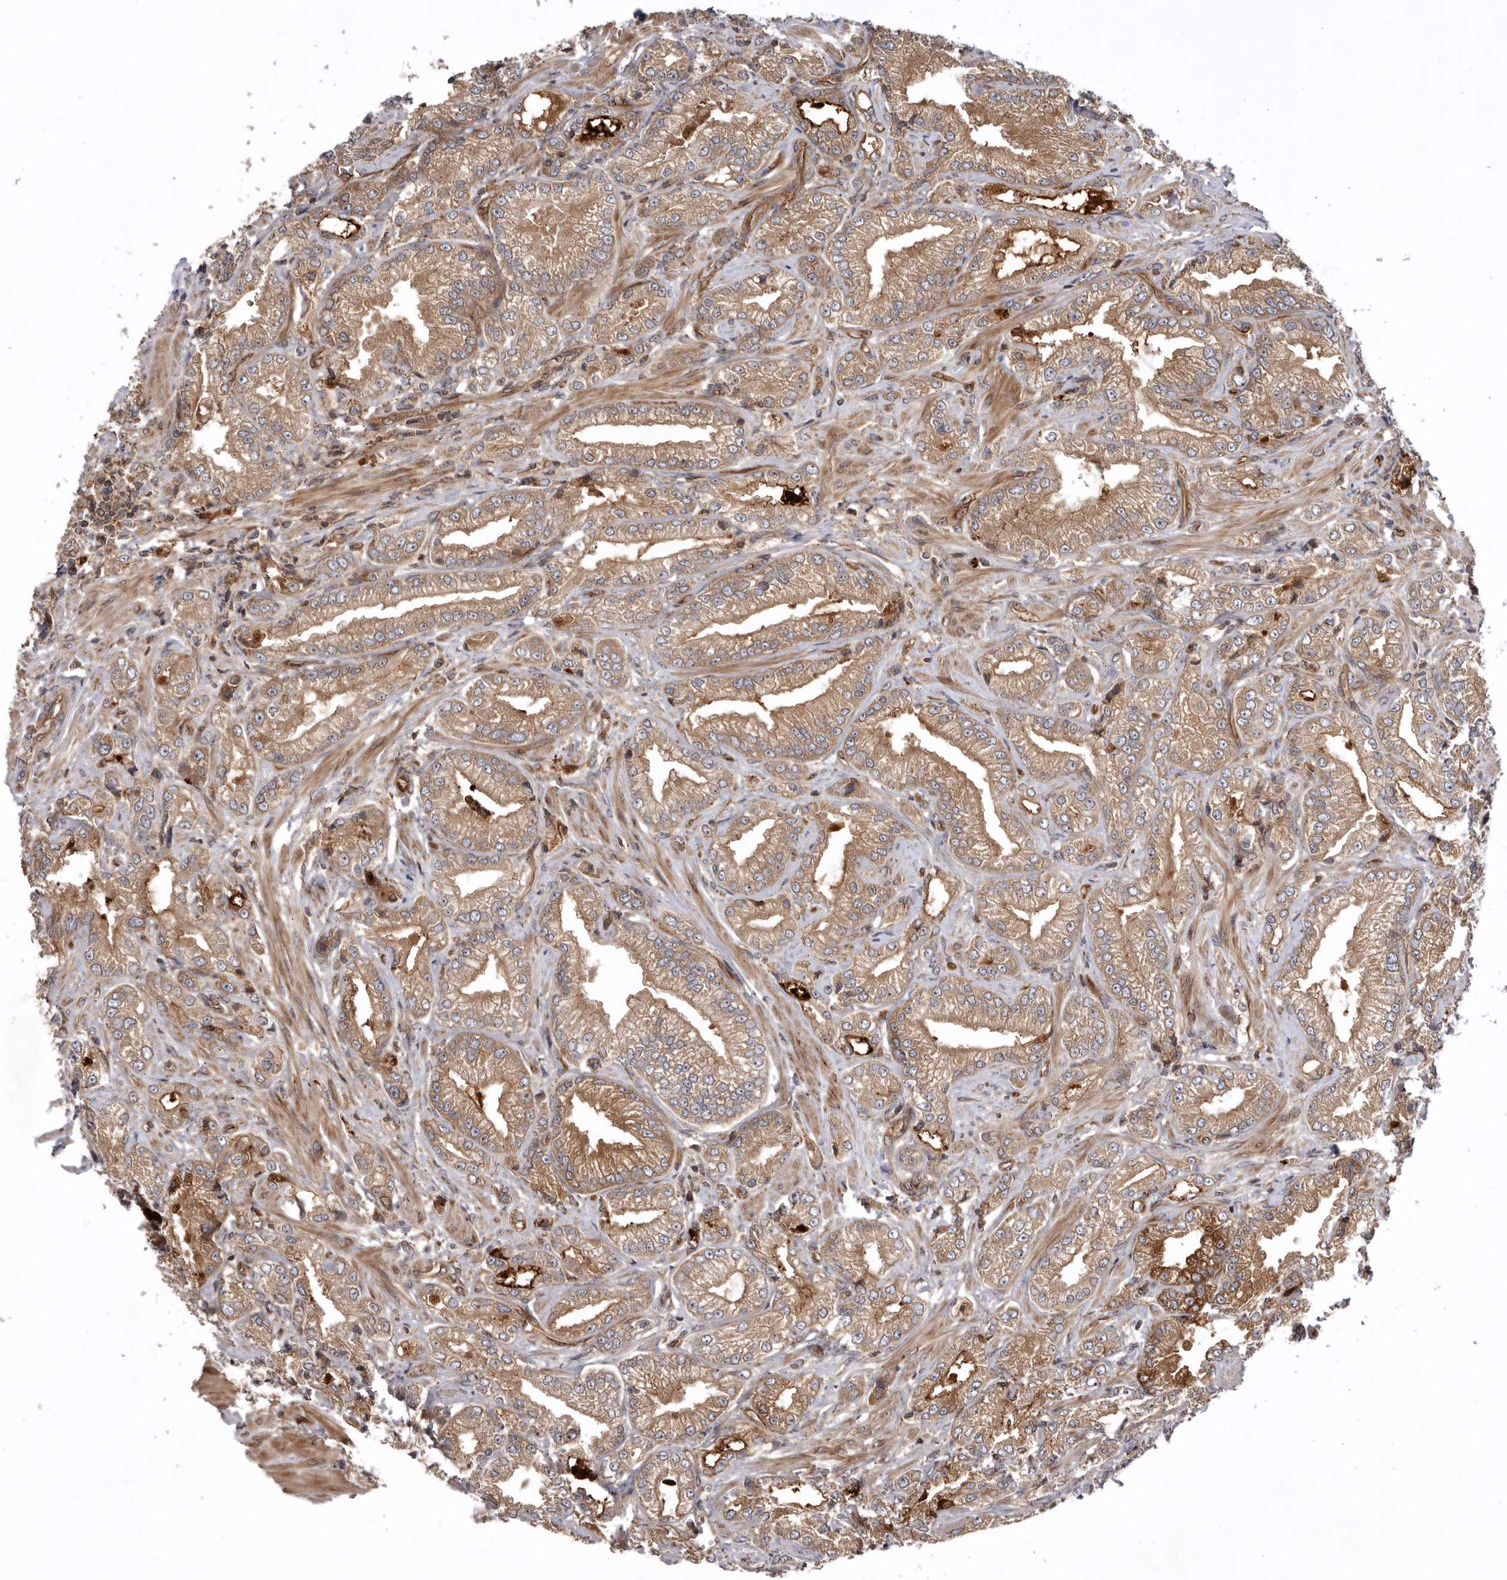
{"staining": {"intensity": "moderate", "quantity": "<25%", "location": "cytoplasmic/membranous"}, "tissue": "prostate cancer", "cell_type": "Tumor cells", "image_type": "cancer", "snomed": [{"axis": "morphology", "description": "Adenocarcinoma, Low grade"}, {"axis": "topography", "description": "Prostate"}], "caption": "A low amount of moderate cytoplasmic/membranous staining is appreciated in approximately <25% of tumor cells in low-grade adenocarcinoma (prostate) tissue.", "gene": "DHDDS", "patient": {"sex": "male", "age": 62}}